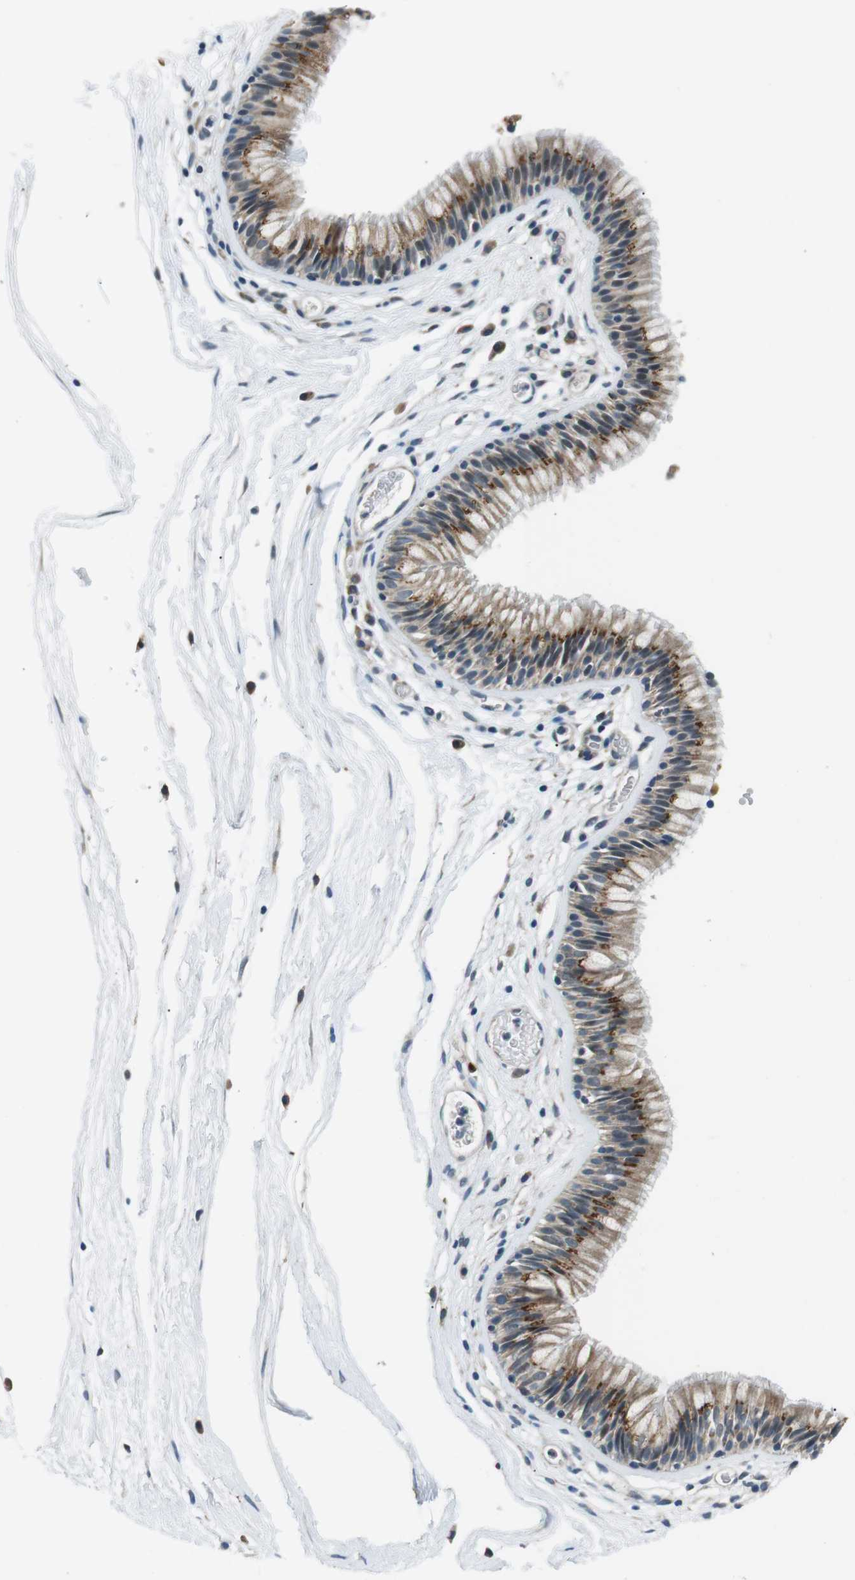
{"staining": {"intensity": "moderate", "quantity": ">75%", "location": "cytoplasmic/membranous"}, "tissue": "nasopharynx", "cell_type": "Respiratory epithelial cells", "image_type": "normal", "snomed": [{"axis": "morphology", "description": "Normal tissue, NOS"}, {"axis": "morphology", "description": "Inflammation, NOS"}, {"axis": "topography", "description": "Nasopharynx"}], "caption": "Nasopharynx stained with DAB immunohistochemistry (IHC) reveals medium levels of moderate cytoplasmic/membranous positivity in about >75% of respiratory epithelial cells. The protein is shown in brown color, while the nuclei are stained blue.", "gene": "FAM3B", "patient": {"sex": "male", "age": 48}}